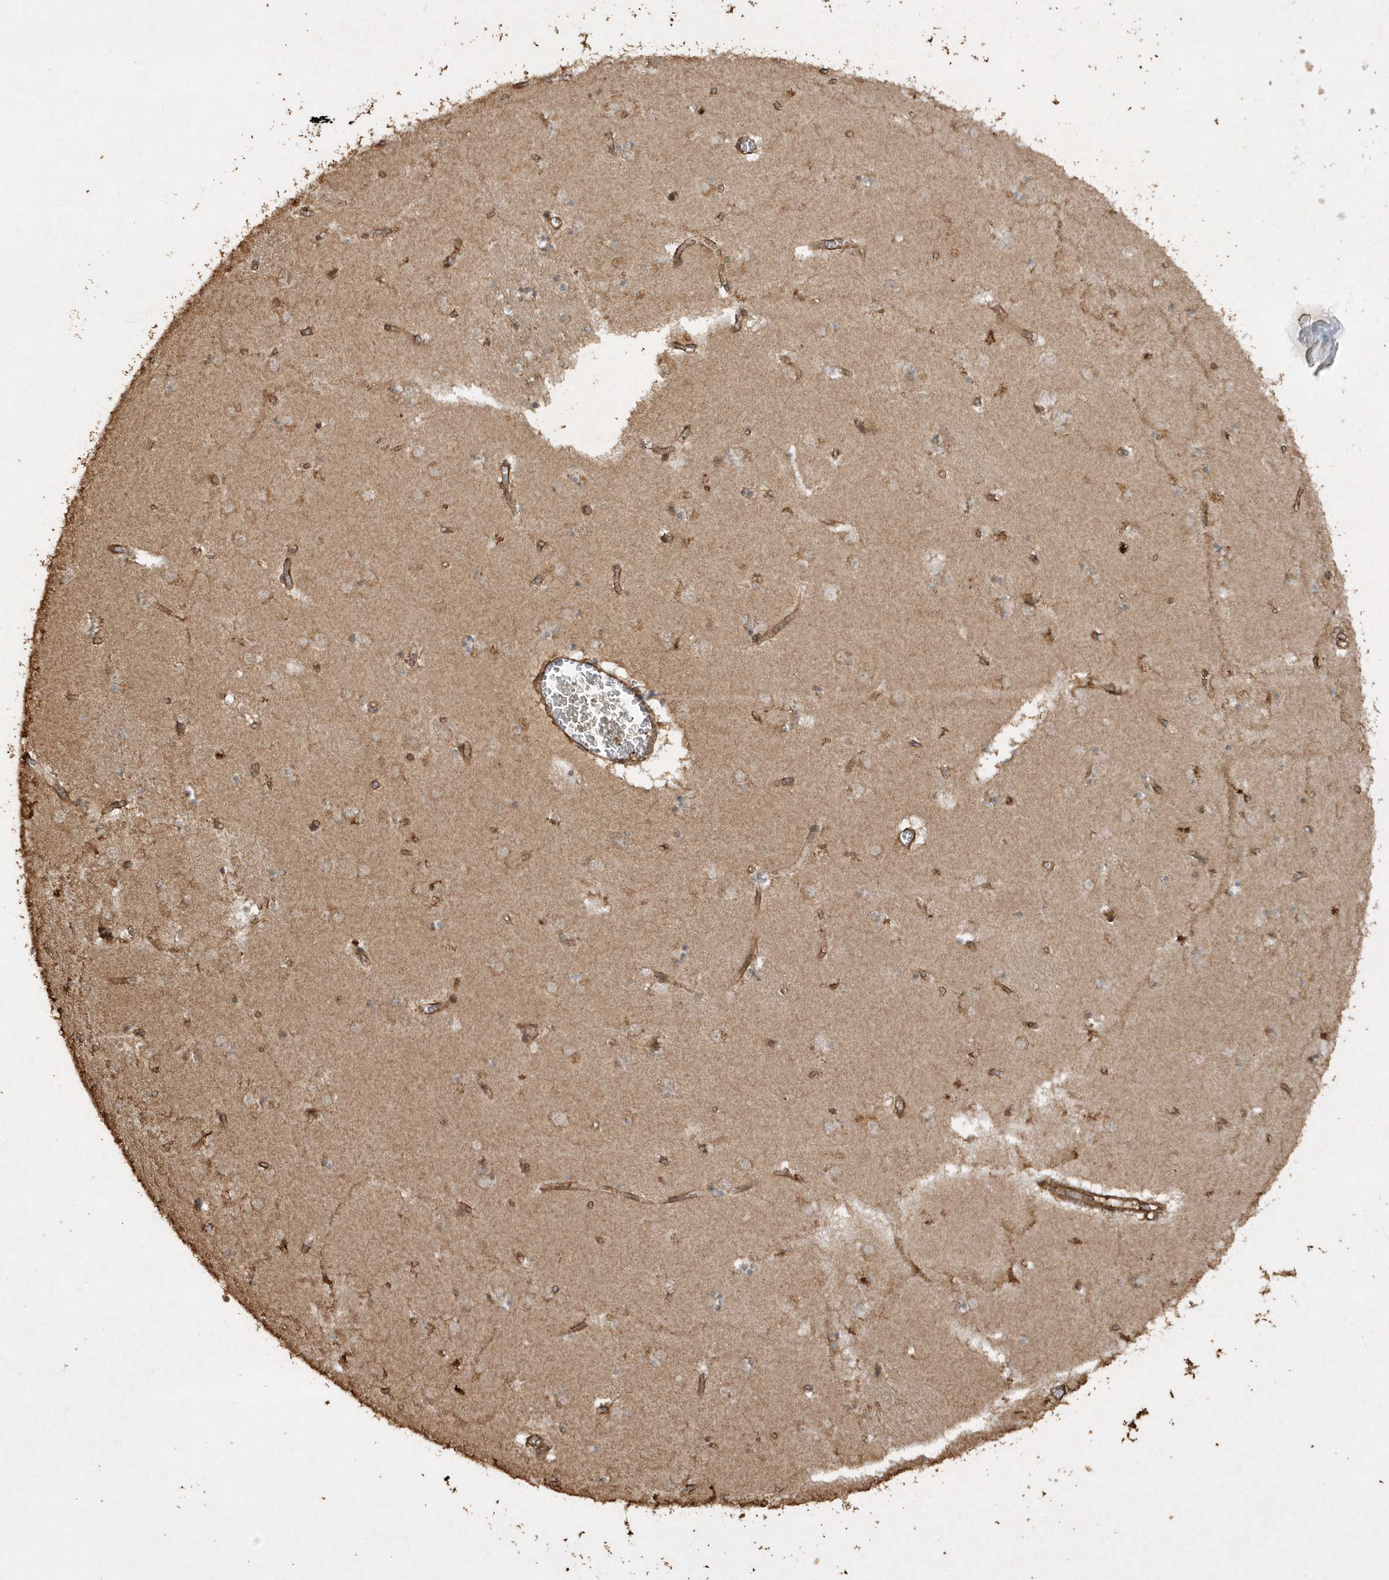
{"staining": {"intensity": "weak", "quantity": "<25%", "location": "cytoplasmic/membranous"}, "tissue": "caudate", "cell_type": "Glial cells", "image_type": "normal", "snomed": [{"axis": "morphology", "description": "Normal tissue, NOS"}, {"axis": "topography", "description": "Lateral ventricle wall"}], "caption": "Protein analysis of benign caudate demonstrates no significant expression in glial cells.", "gene": "AVPI1", "patient": {"sex": "male", "age": 70}}